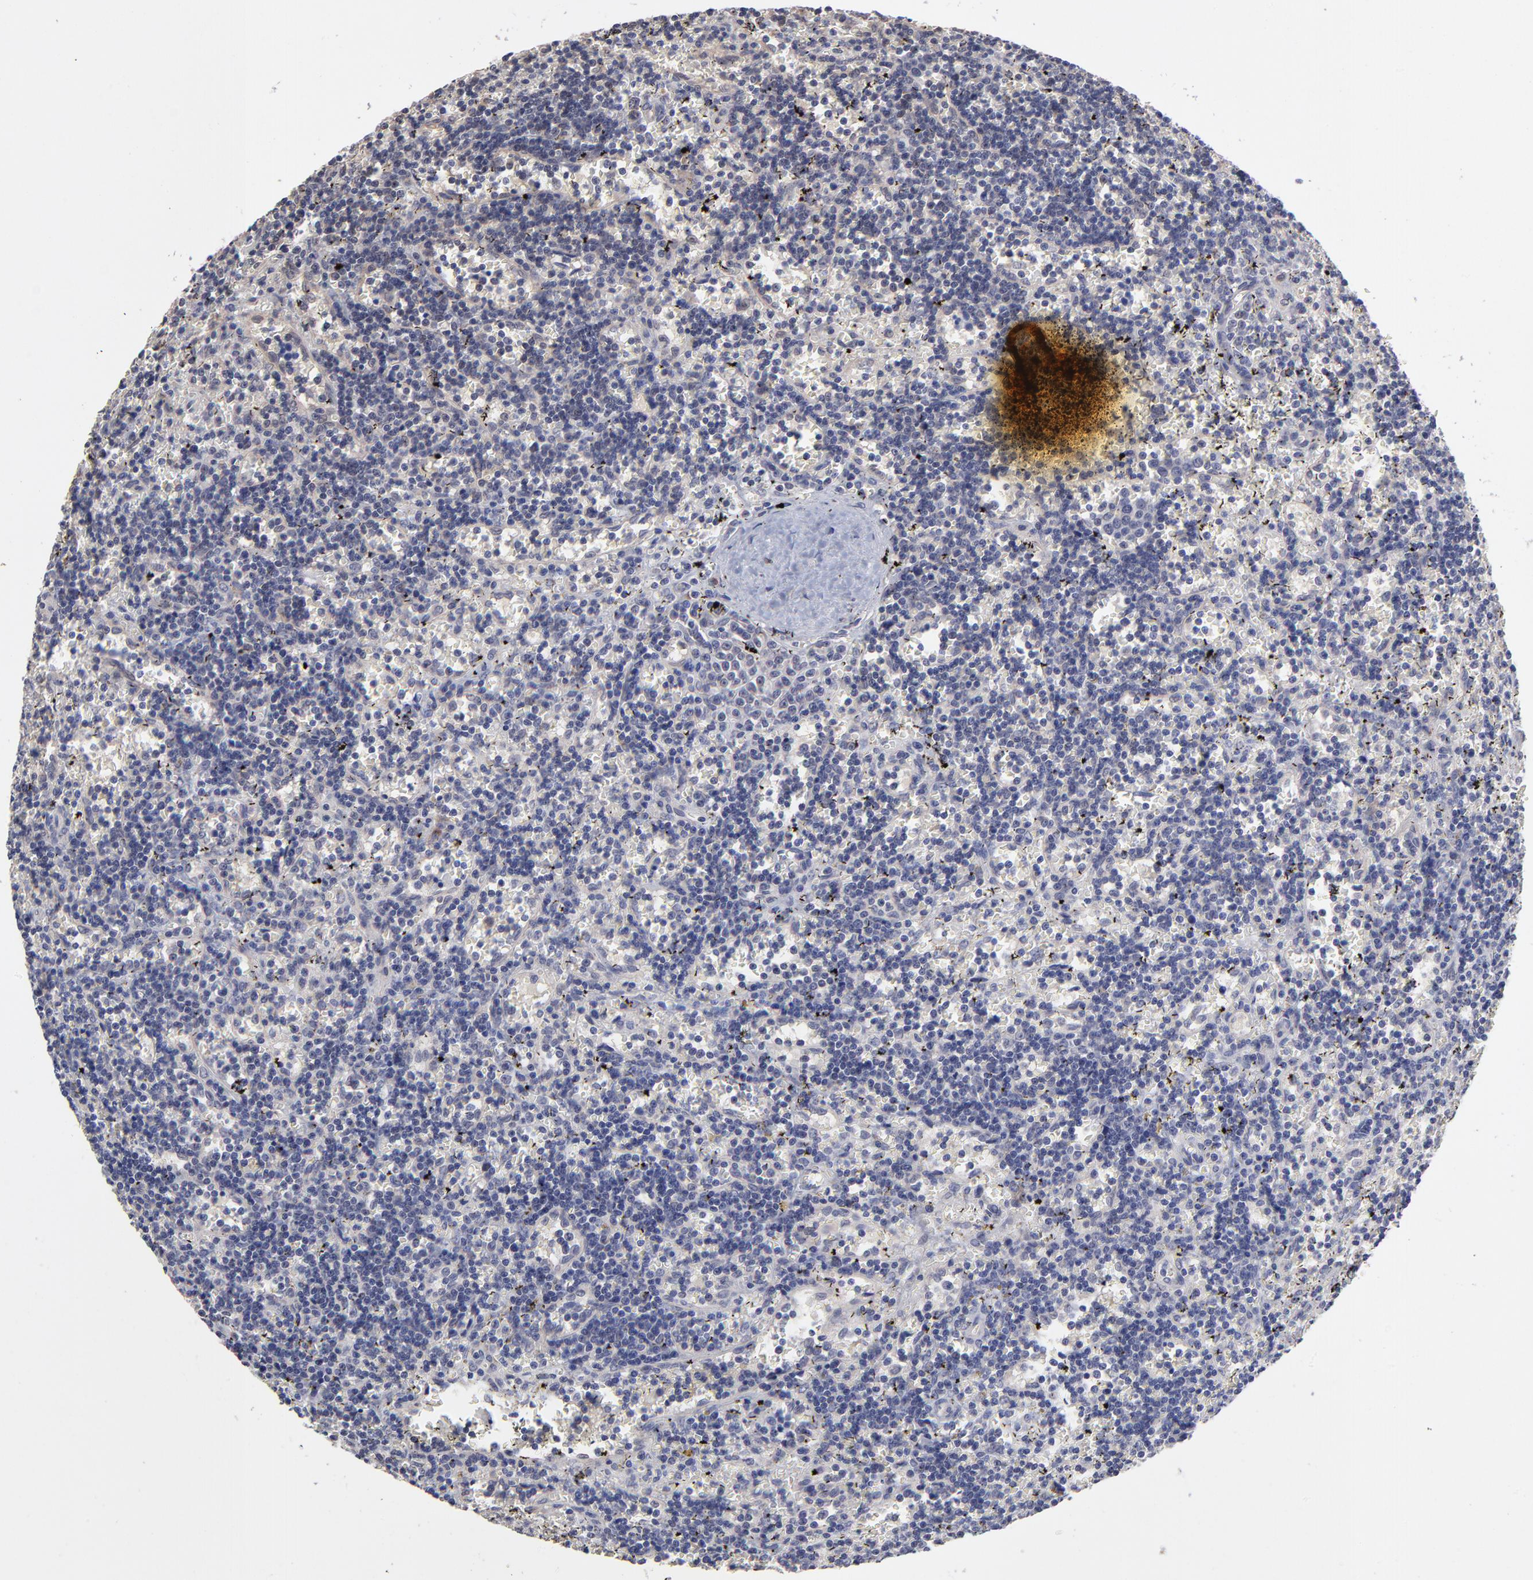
{"staining": {"intensity": "negative", "quantity": "none", "location": "none"}, "tissue": "lymphoma", "cell_type": "Tumor cells", "image_type": "cancer", "snomed": [{"axis": "morphology", "description": "Malignant lymphoma, non-Hodgkin's type, Low grade"}, {"axis": "topography", "description": "Spleen"}], "caption": "An image of human malignant lymphoma, non-Hodgkin's type (low-grade) is negative for staining in tumor cells.", "gene": "CHL1", "patient": {"sex": "male", "age": 60}}